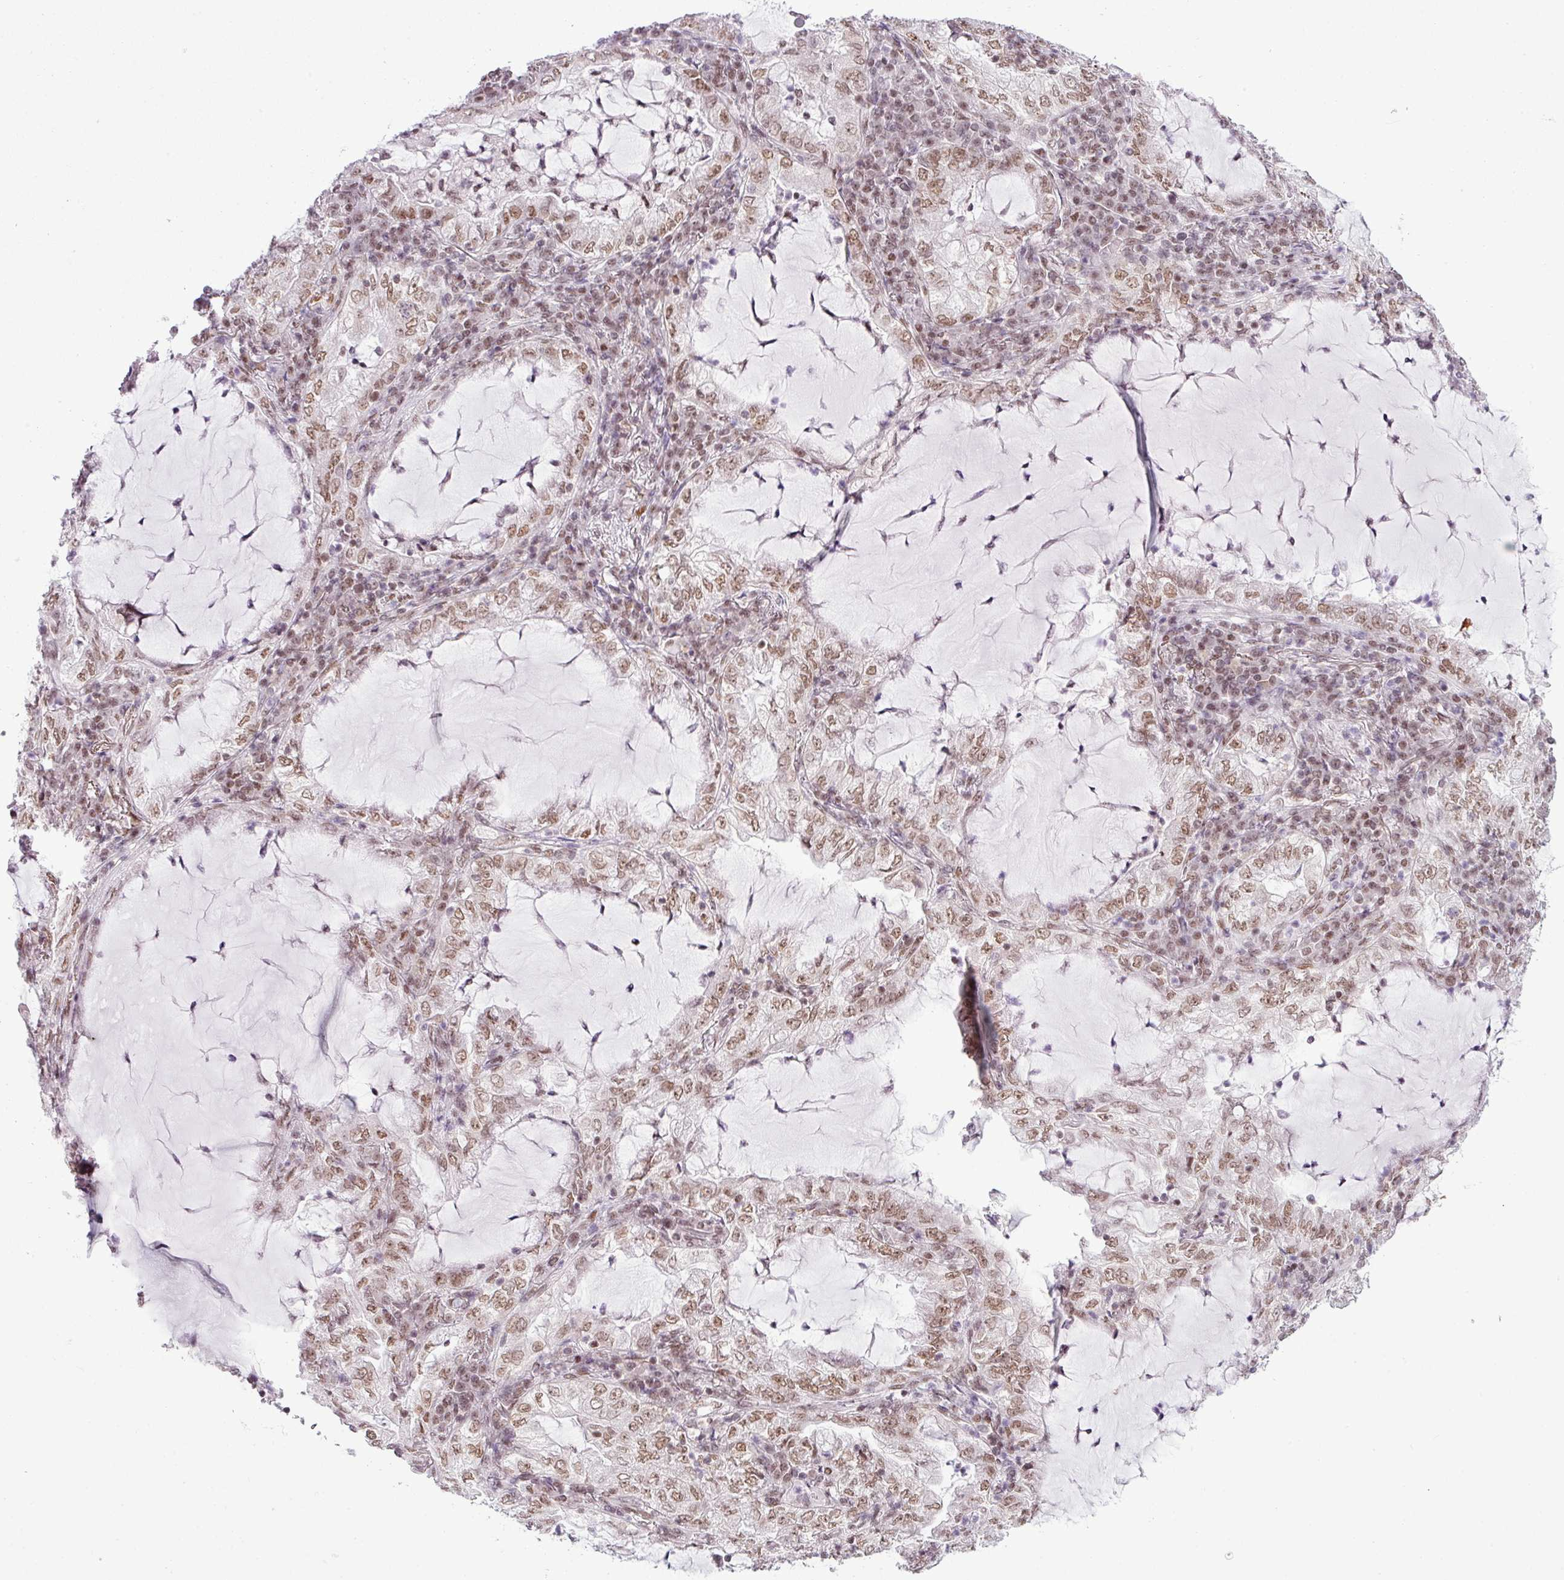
{"staining": {"intensity": "moderate", "quantity": ">75%", "location": "nuclear"}, "tissue": "lung cancer", "cell_type": "Tumor cells", "image_type": "cancer", "snomed": [{"axis": "morphology", "description": "Adenocarcinoma, NOS"}, {"axis": "topography", "description": "Lung"}], "caption": "Lung cancer stained with a brown dye shows moderate nuclear positive positivity in about >75% of tumor cells.", "gene": "ARL6IP4", "patient": {"sex": "female", "age": 73}}